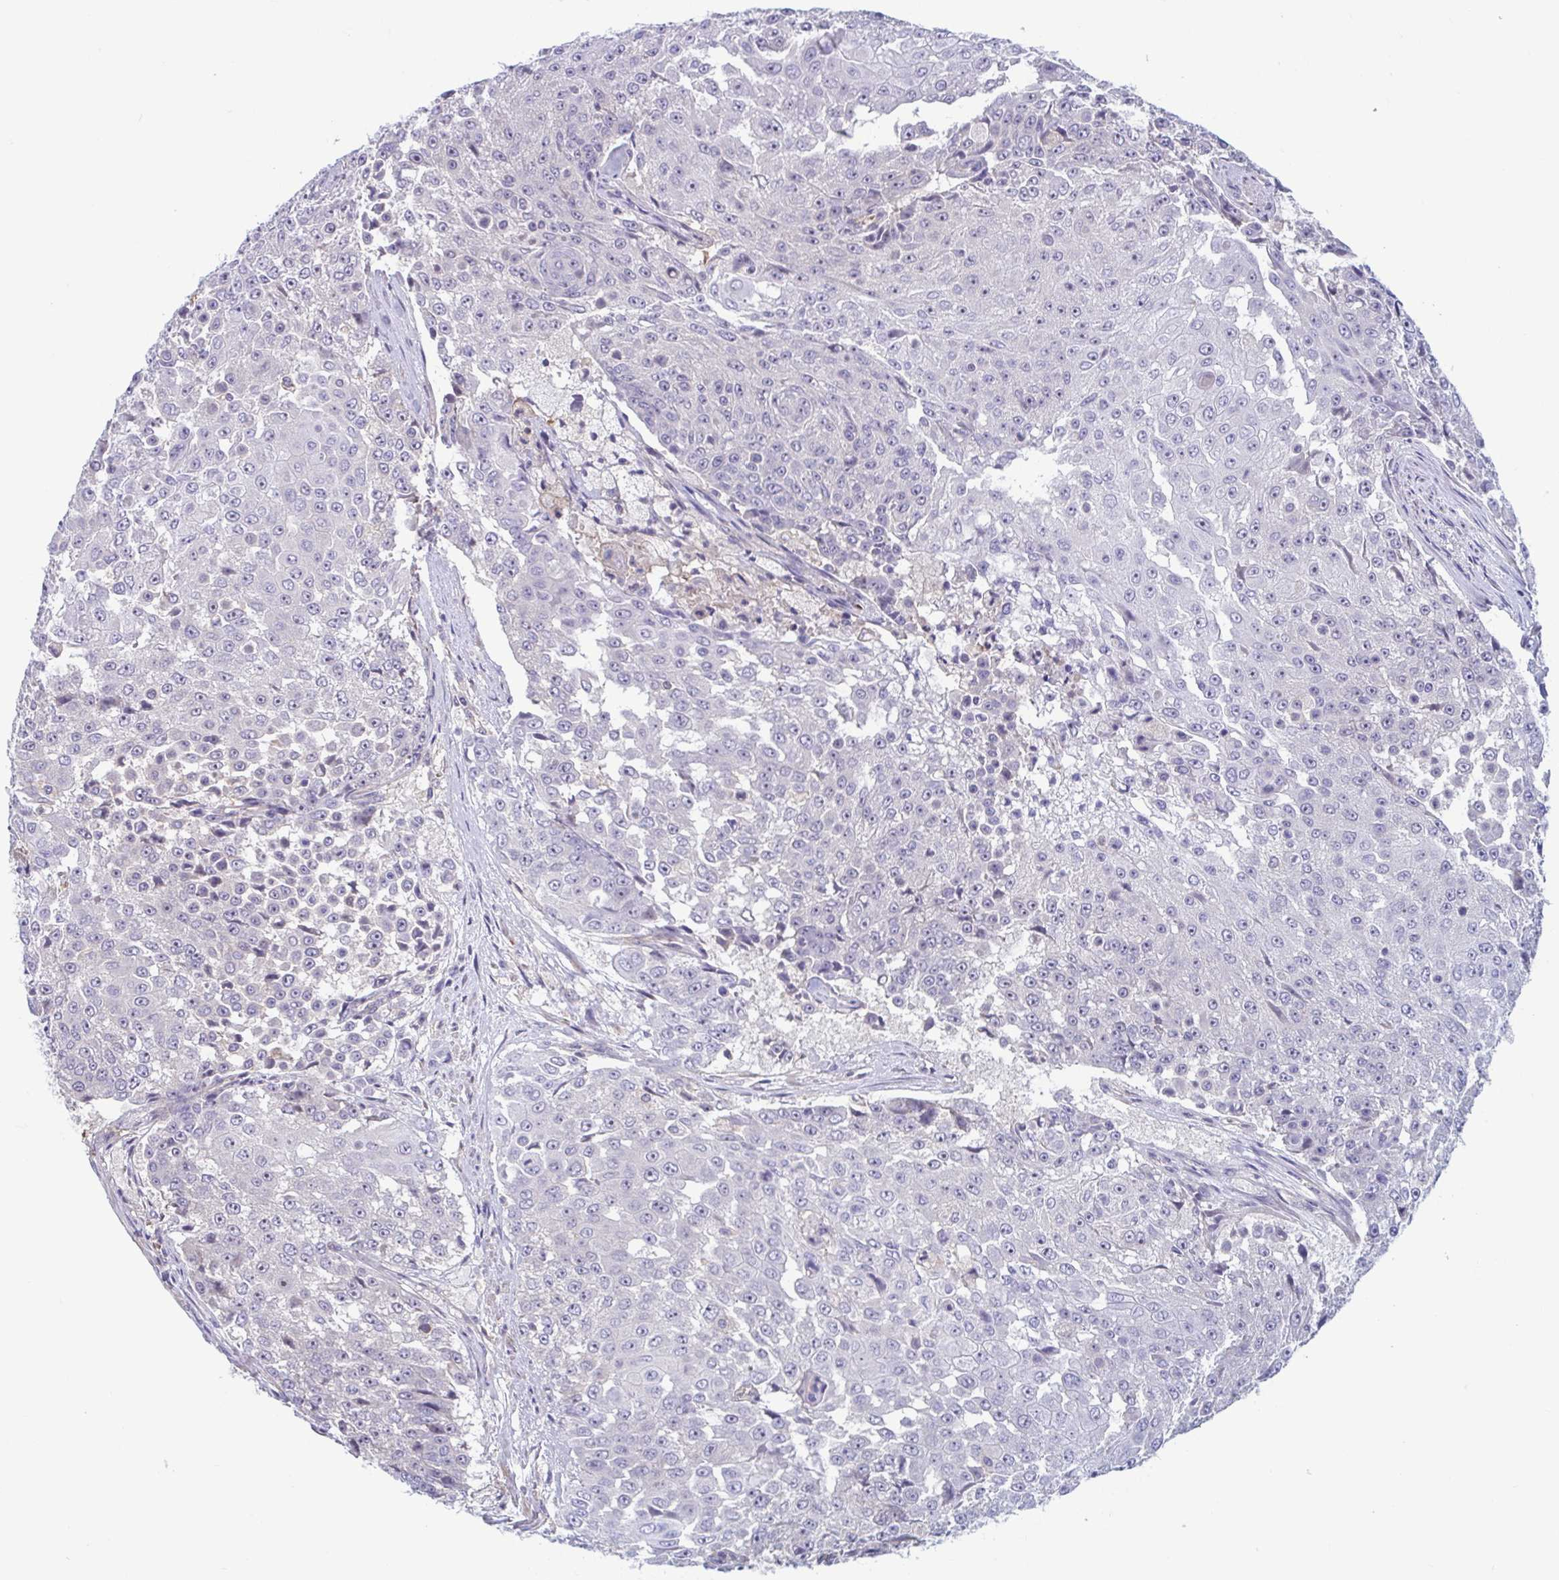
{"staining": {"intensity": "negative", "quantity": "none", "location": "none"}, "tissue": "urothelial cancer", "cell_type": "Tumor cells", "image_type": "cancer", "snomed": [{"axis": "morphology", "description": "Urothelial carcinoma, High grade"}, {"axis": "topography", "description": "Urinary bladder"}], "caption": "DAB immunohistochemical staining of human urothelial carcinoma (high-grade) reveals no significant positivity in tumor cells. (IHC, brightfield microscopy, high magnification).", "gene": "LRRC38", "patient": {"sex": "female", "age": 63}}